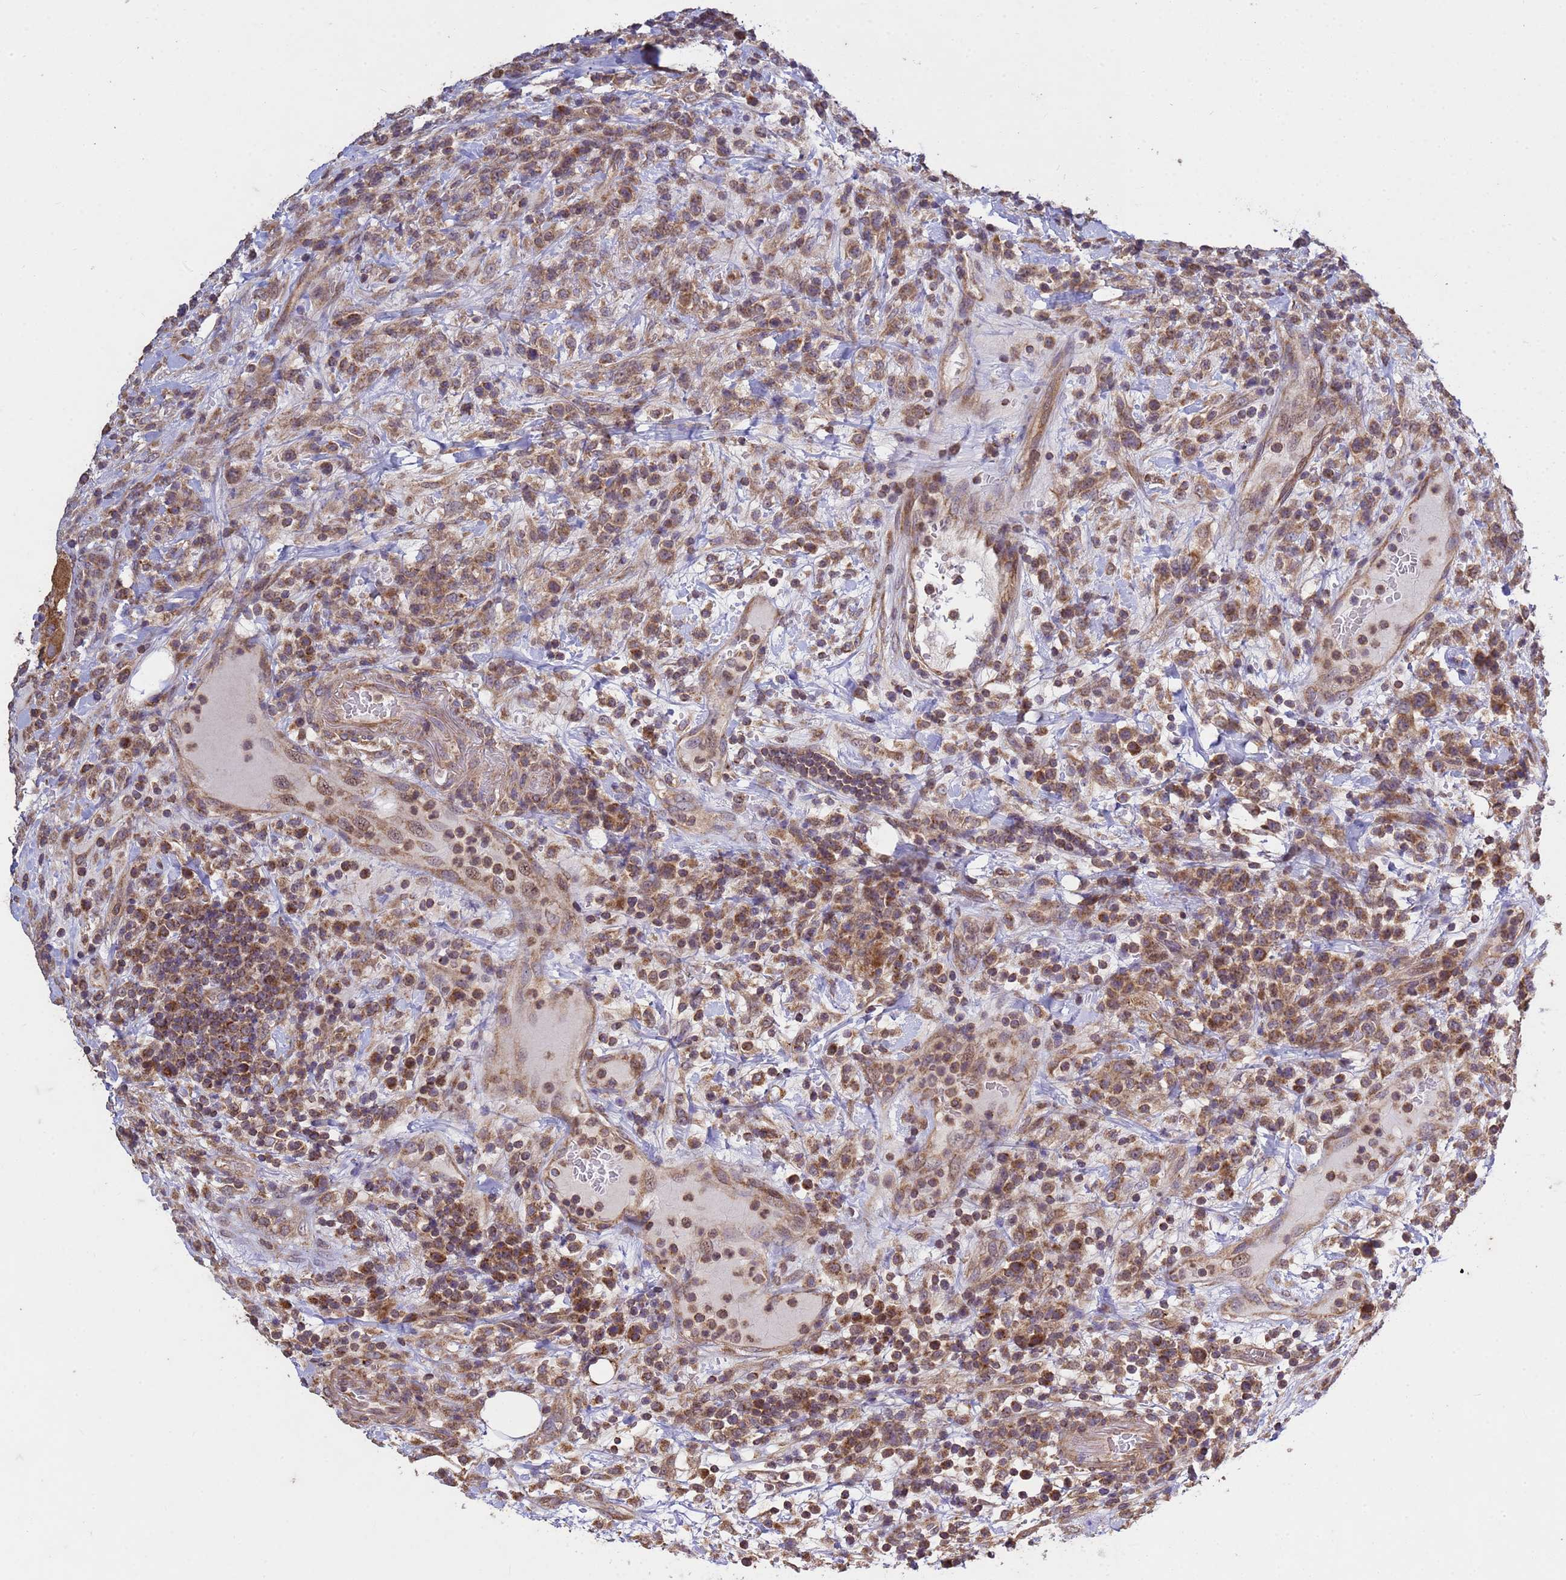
{"staining": {"intensity": "moderate", "quantity": ">75%", "location": "cytoplasmic/membranous"}, "tissue": "lymphoma", "cell_type": "Tumor cells", "image_type": "cancer", "snomed": [{"axis": "morphology", "description": "Malignant lymphoma, non-Hodgkin's type, High grade"}, {"axis": "topography", "description": "Colon"}], "caption": "Approximately >75% of tumor cells in lymphoma demonstrate moderate cytoplasmic/membranous protein expression as visualized by brown immunohistochemical staining.", "gene": "P2RX7", "patient": {"sex": "female", "age": 53}}